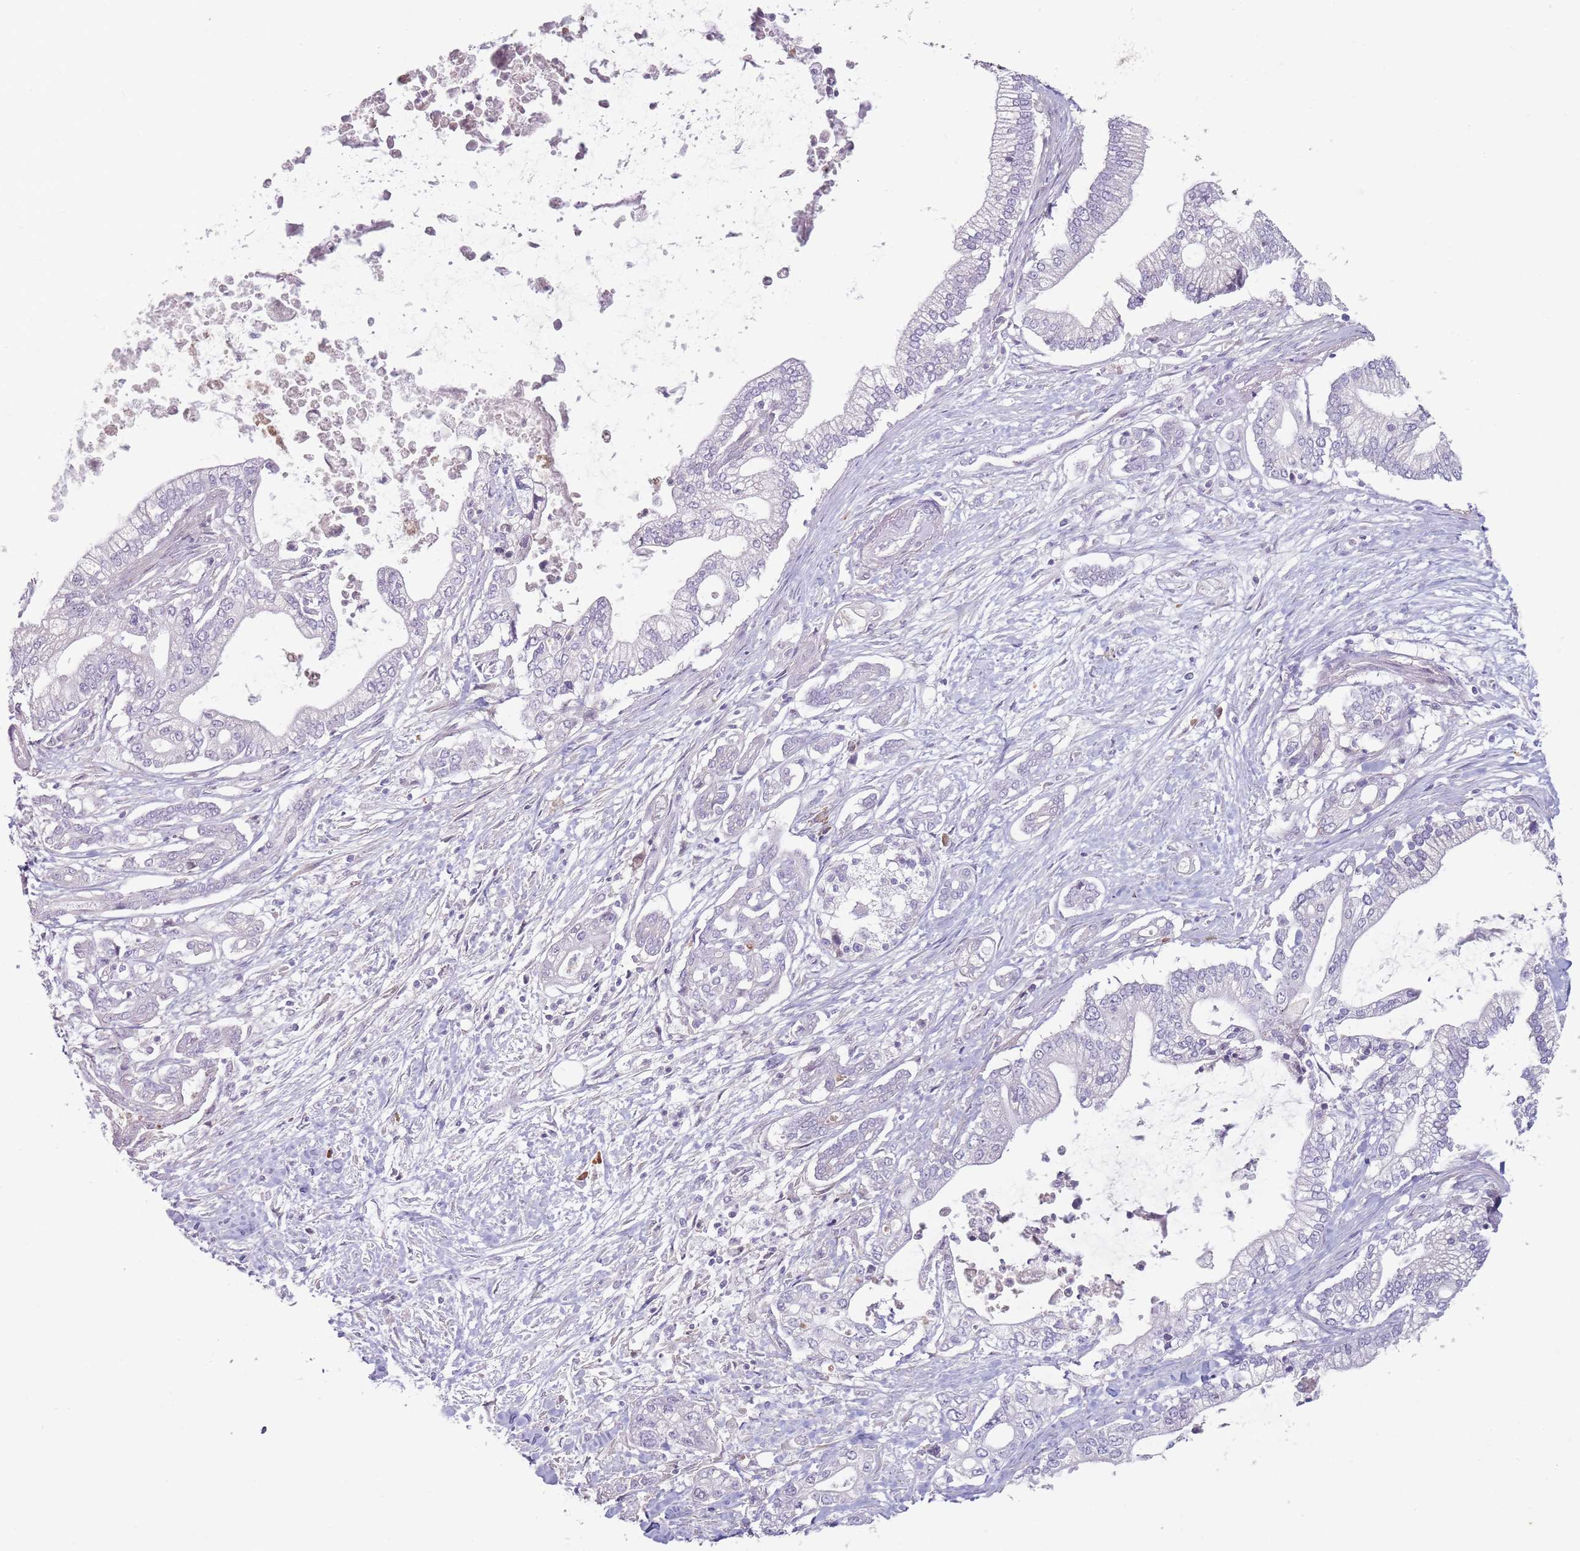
{"staining": {"intensity": "negative", "quantity": "none", "location": "none"}, "tissue": "pancreatic cancer", "cell_type": "Tumor cells", "image_type": "cancer", "snomed": [{"axis": "morphology", "description": "Adenocarcinoma, NOS"}, {"axis": "topography", "description": "Pancreas"}], "caption": "Tumor cells are negative for protein expression in human adenocarcinoma (pancreatic).", "gene": "DXO", "patient": {"sex": "male", "age": 69}}